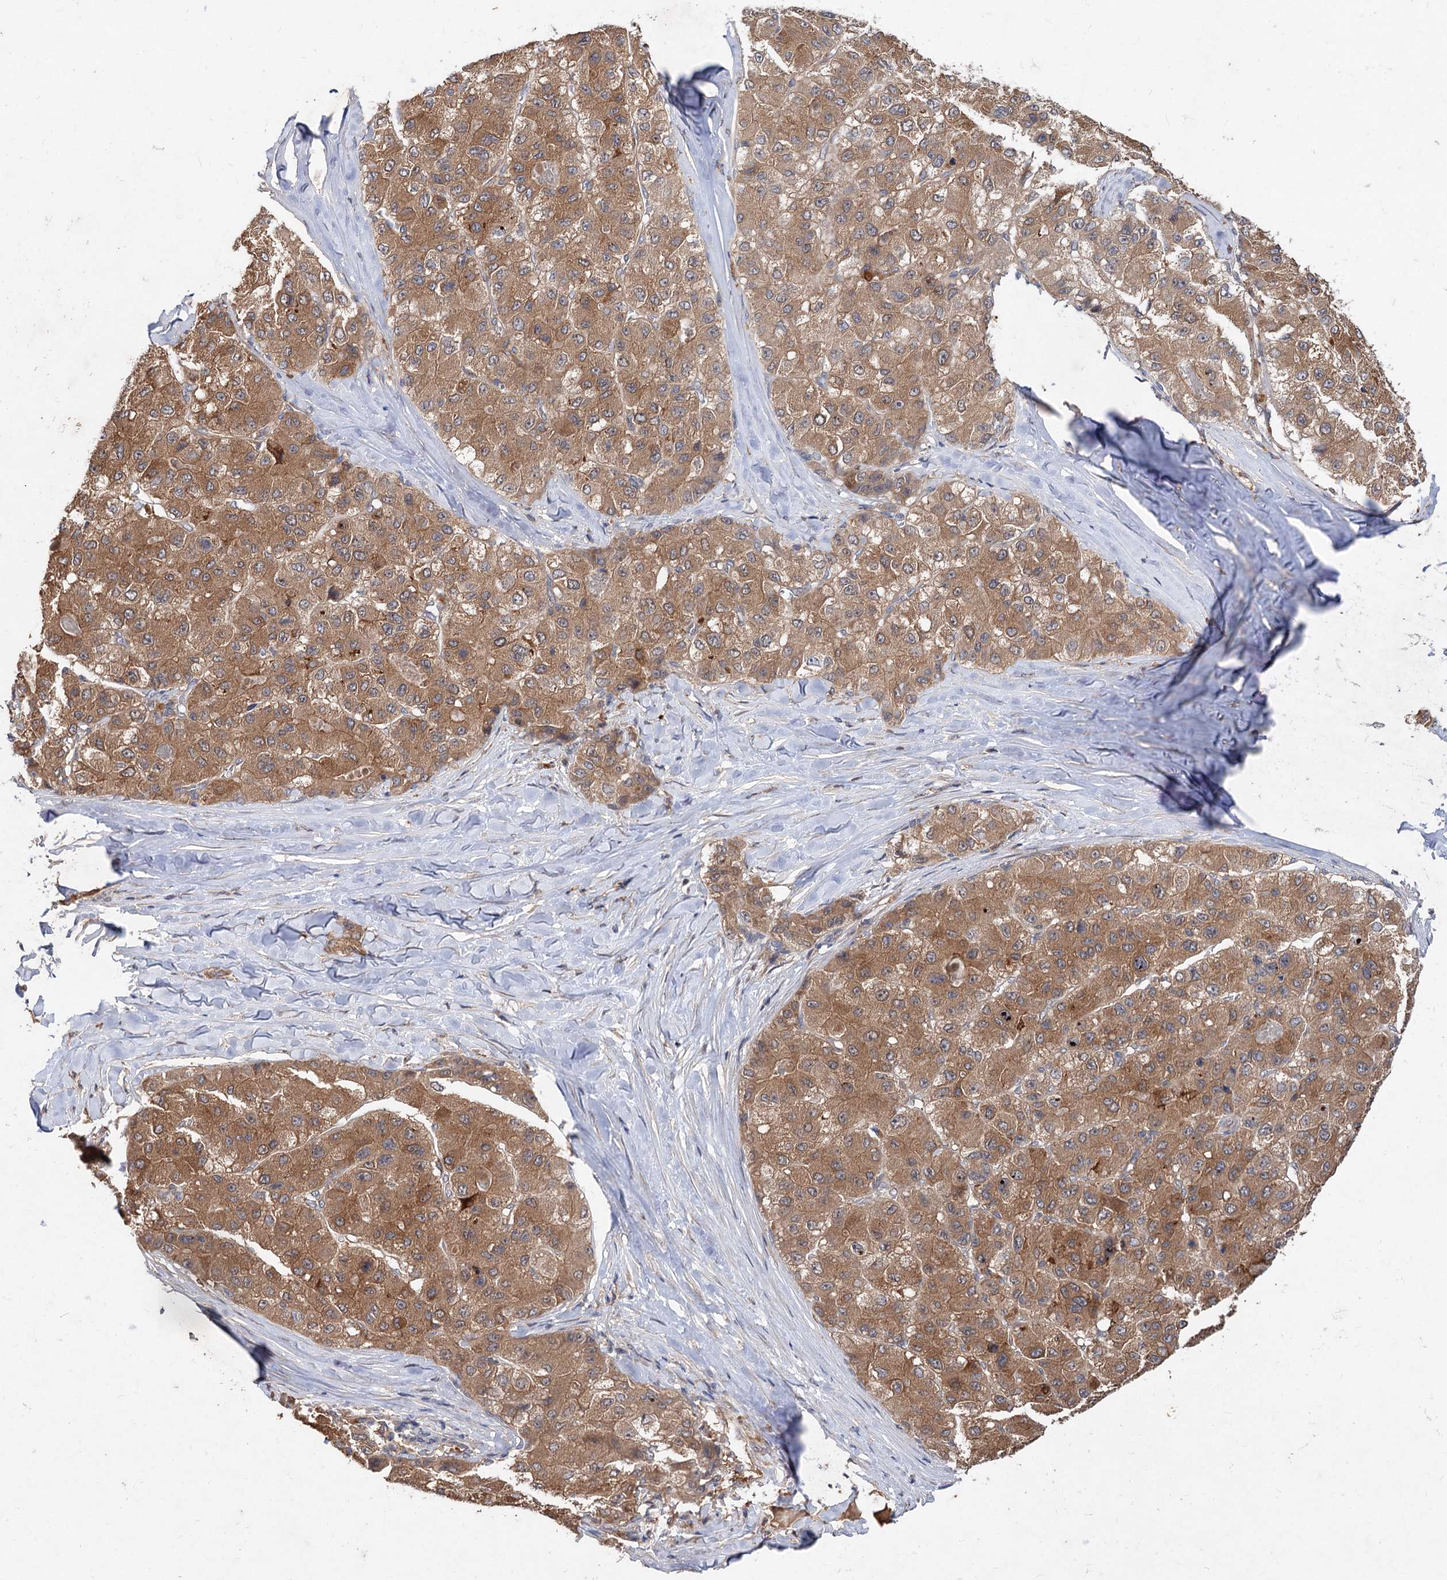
{"staining": {"intensity": "moderate", "quantity": ">75%", "location": "cytoplasmic/membranous"}, "tissue": "liver cancer", "cell_type": "Tumor cells", "image_type": "cancer", "snomed": [{"axis": "morphology", "description": "Carcinoma, Hepatocellular, NOS"}, {"axis": "topography", "description": "Liver"}], "caption": "Brown immunohistochemical staining in human liver cancer (hepatocellular carcinoma) shows moderate cytoplasmic/membranous expression in approximately >75% of tumor cells. The staining was performed using DAB to visualize the protein expression in brown, while the nuclei were stained in blue with hematoxylin (Magnification: 20x).", "gene": "NUDCD2", "patient": {"sex": "male", "age": 80}}